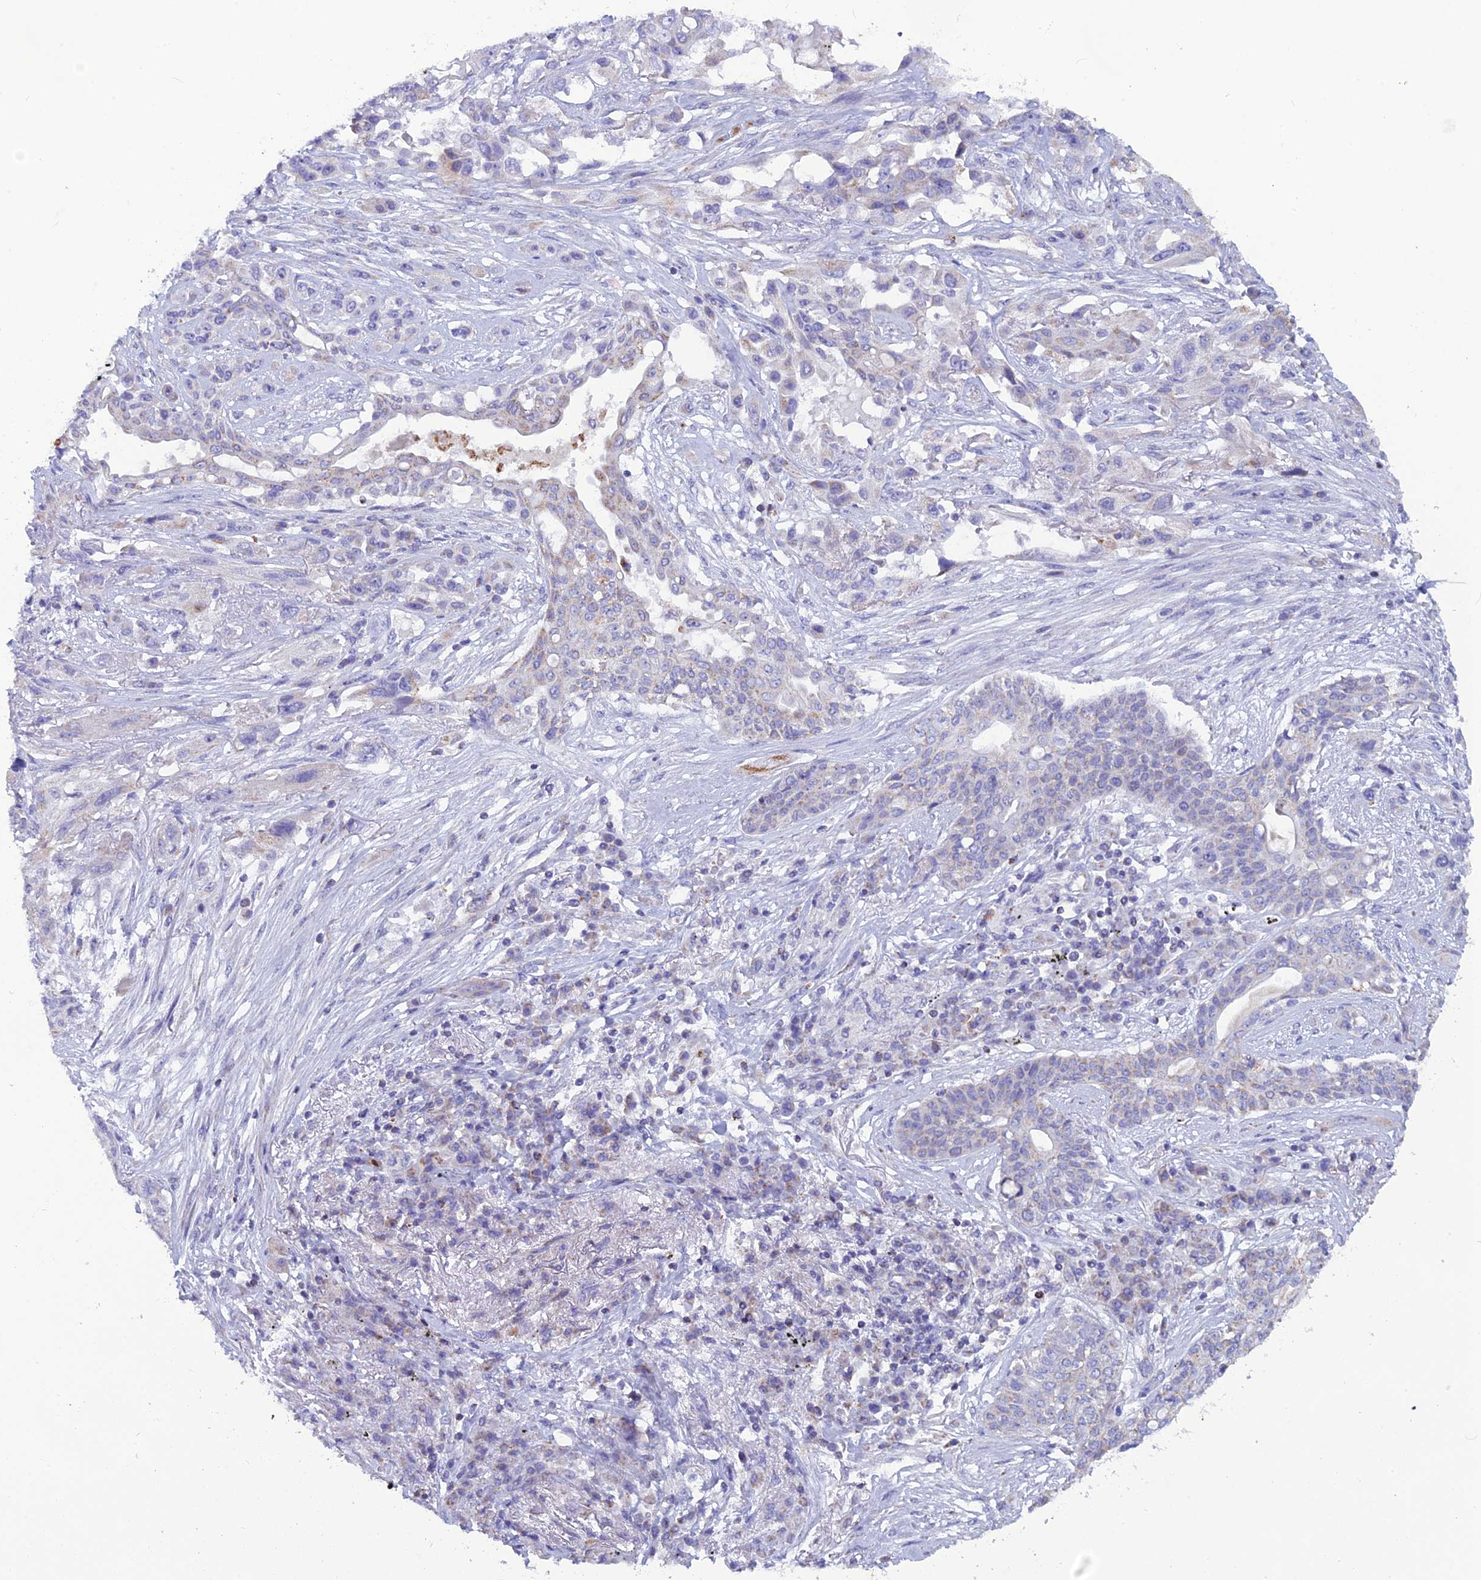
{"staining": {"intensity": "negative", "quantity": "none", "location": "none"}, "tissue": "lung cancer", "cell_type": "Tumor cells", "image_type": "cancer", "snomed": [{"axis": "morphology", "description": "Squamous cell carcinoma, NOS"}, {"axis": "topography", "description": "Lung"}], "caption": "DAB immunohistochemical staining of human lung squamous cell carcinoma displays no significant staining in tumor cells.", "gene": "POMGNT1", "patient": {"sex": "female", "age": 70}}